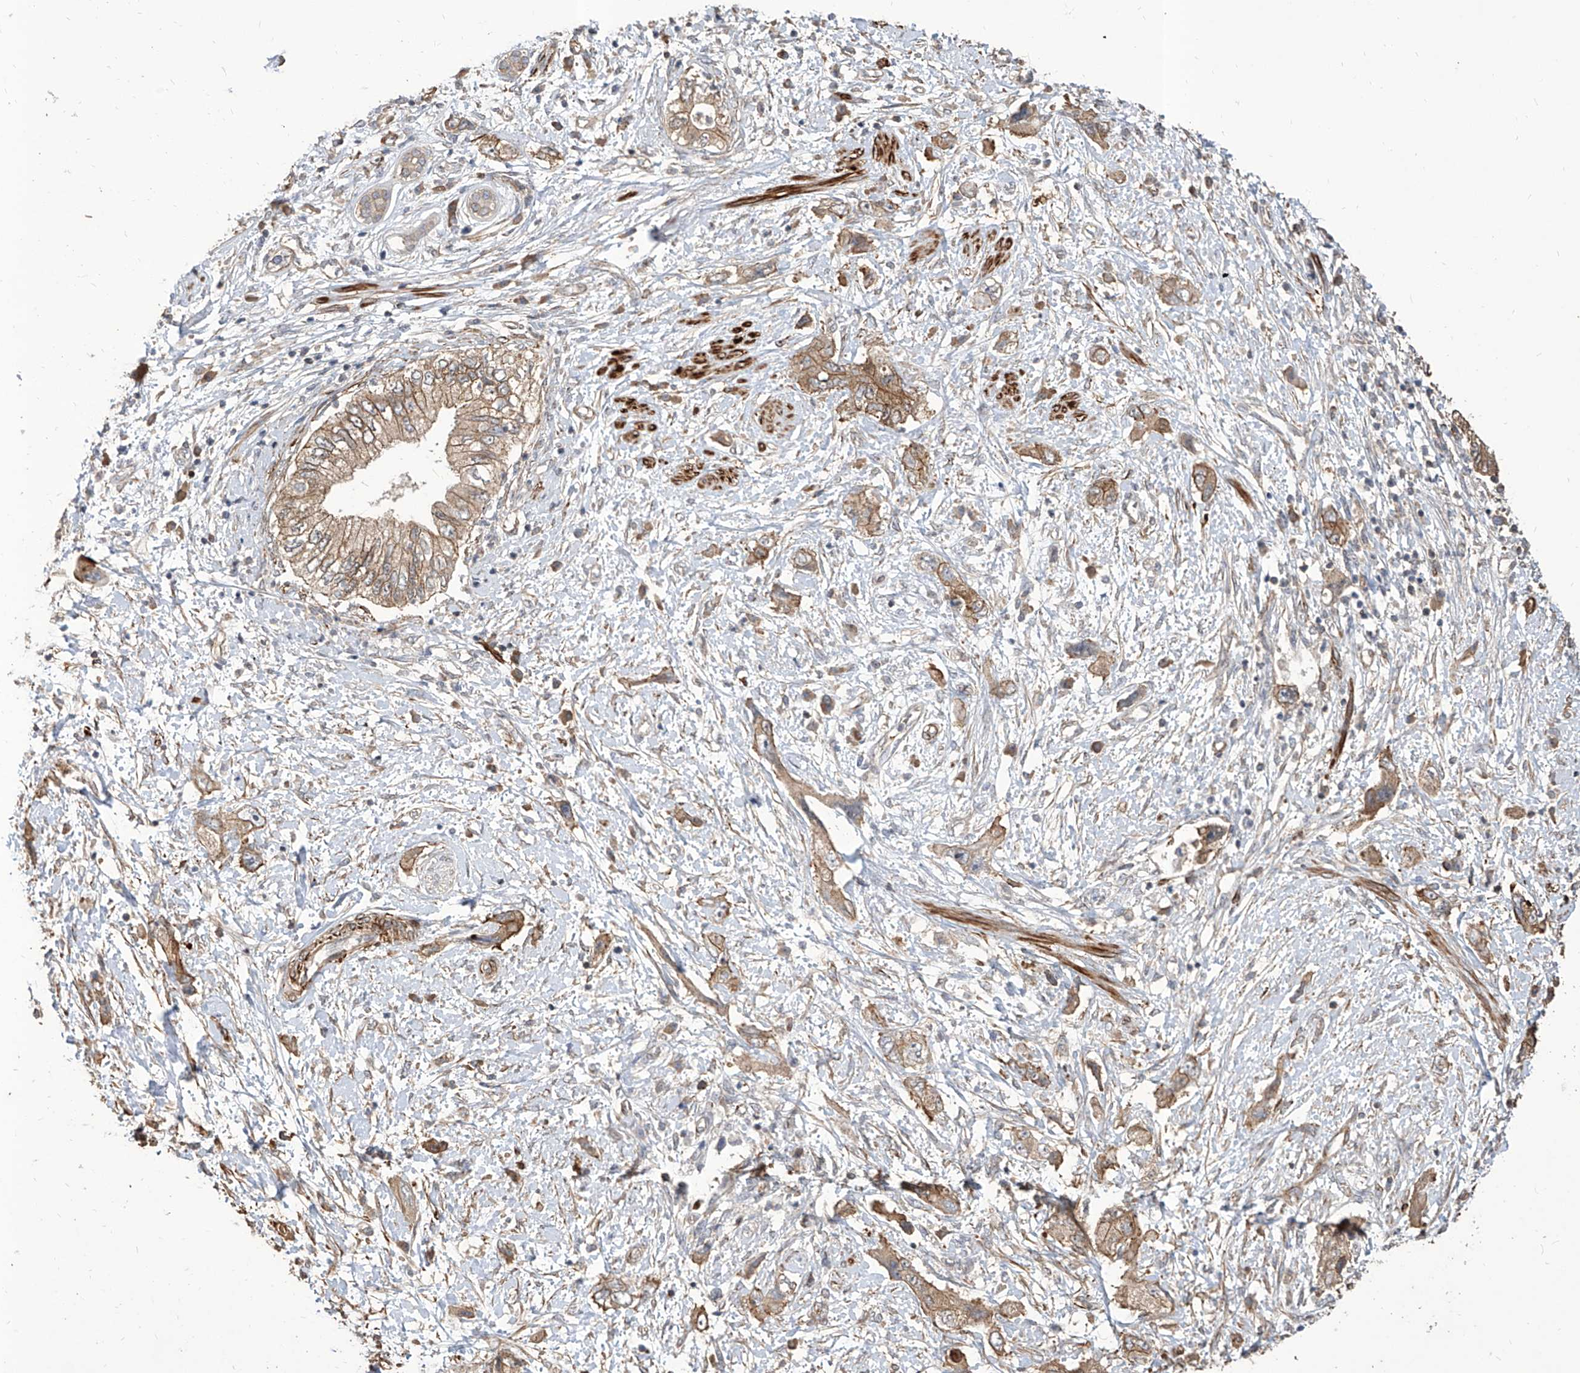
{"staining": {"intensity": "moderate", "quantity": ">75%", "location": "cytoplasmic/membranous"}, "tissue": "pancreatic cancer", "cell_type": "Tumor cells", "image_type": "cancer", "snomed": [{"axis": "morphology", "description": "Adenocarcinoma, NOS"}, {"axis": "topography", "description": "Pancreas"}], "caption": "DAB immunohistochemical staining of human pancreatic cancer reveals moderate cytoplasmic/membranous protein expression in about >75% of tumor cells.", "gene": "FAM83B", "patient": {"sex": "female", "age": 73}}